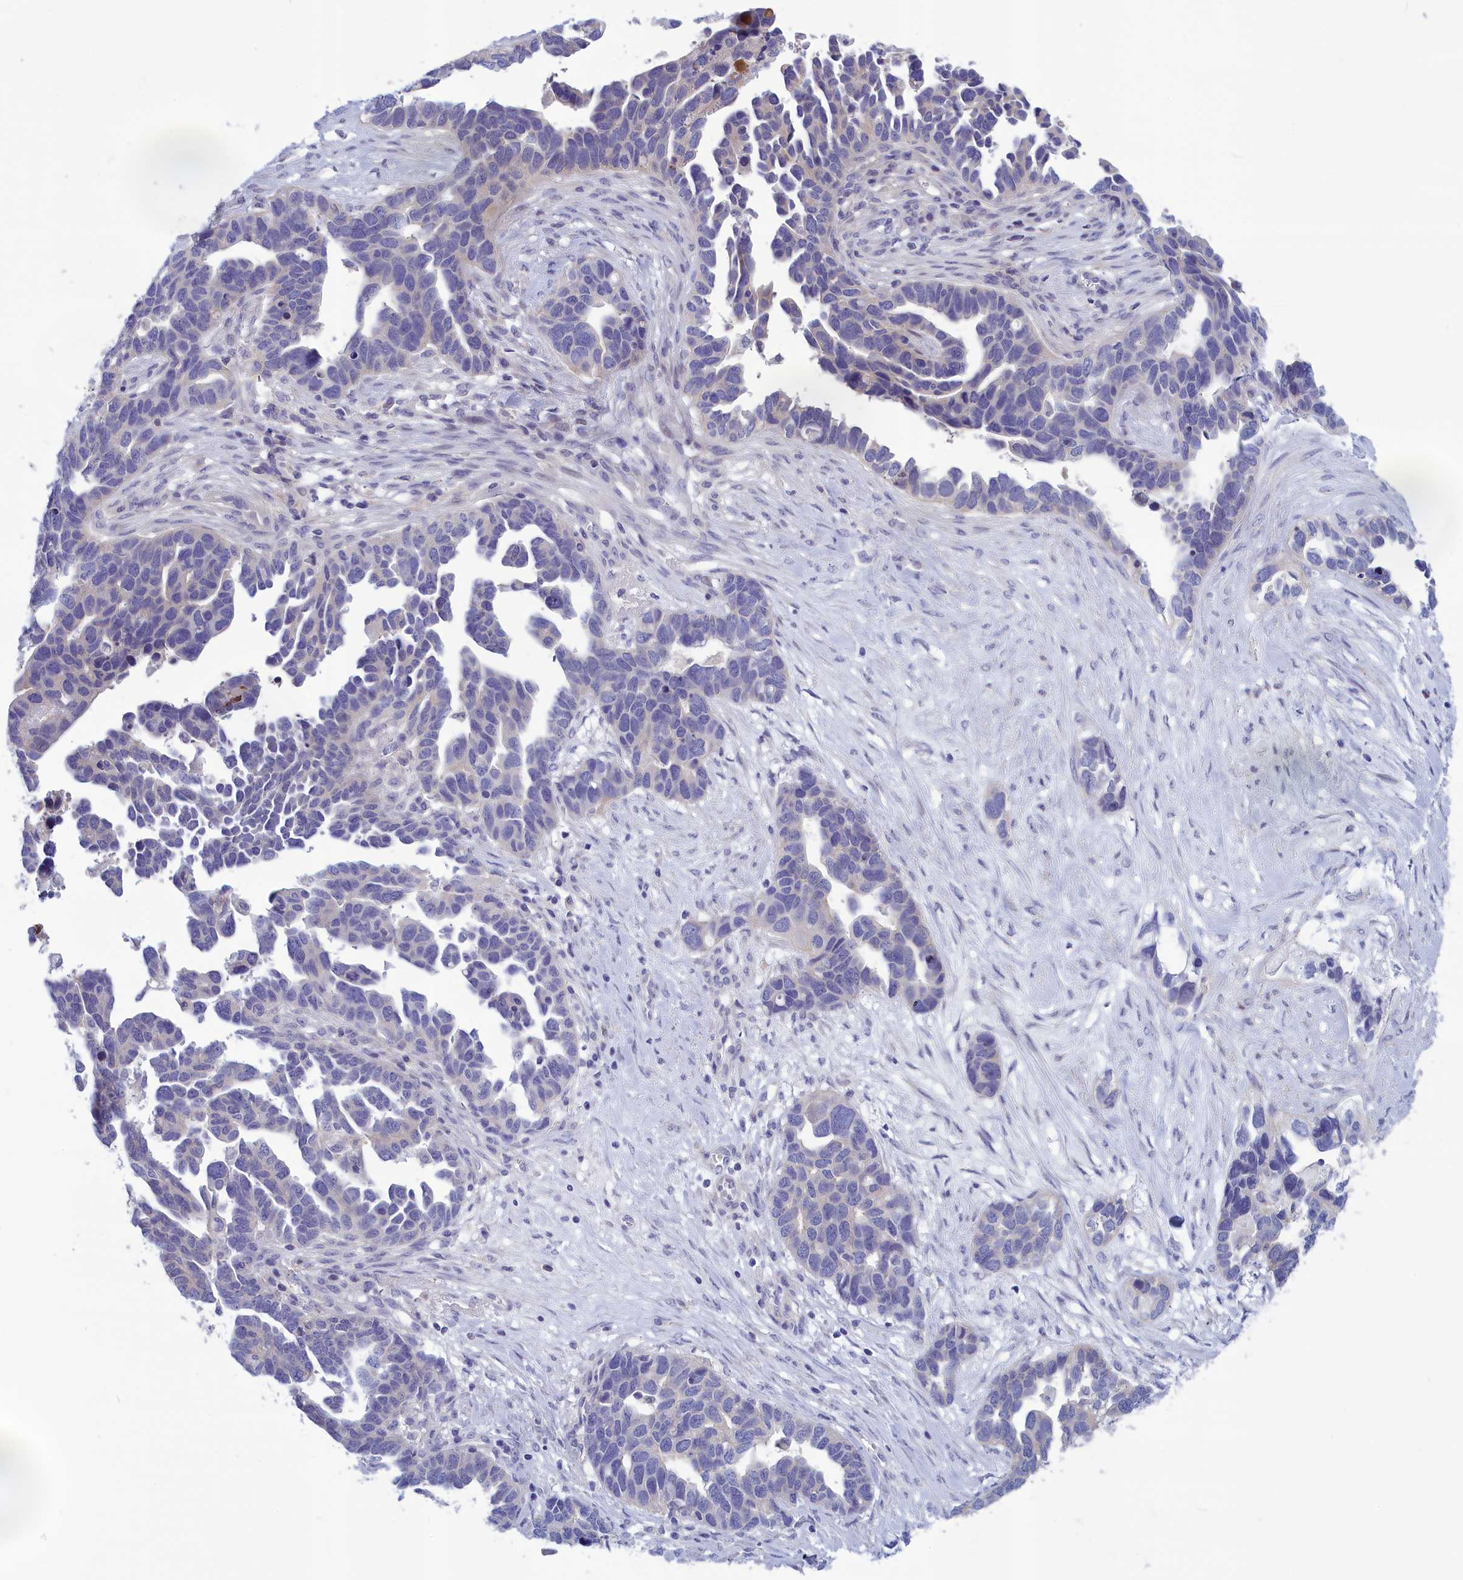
{"staining": {"intensity": "negative", "quantity": "none", "location": "none"}, "tissue": "ovarian cancer", "cell_type": "Tumor cells", "image_type": "cancer", "snomed": [{"axis": "morphology", "description": "Cystadenocarcinoma, serous, NOS"}, {"axis": "topography", "description": "Ovary"}], "caption": "The histopathology image displays no significant expression in tumor cells of ovarian serous cystadenocarcinoma.", "gene": "CORO2A", "patient": {"sex": "female", "age": 54}}